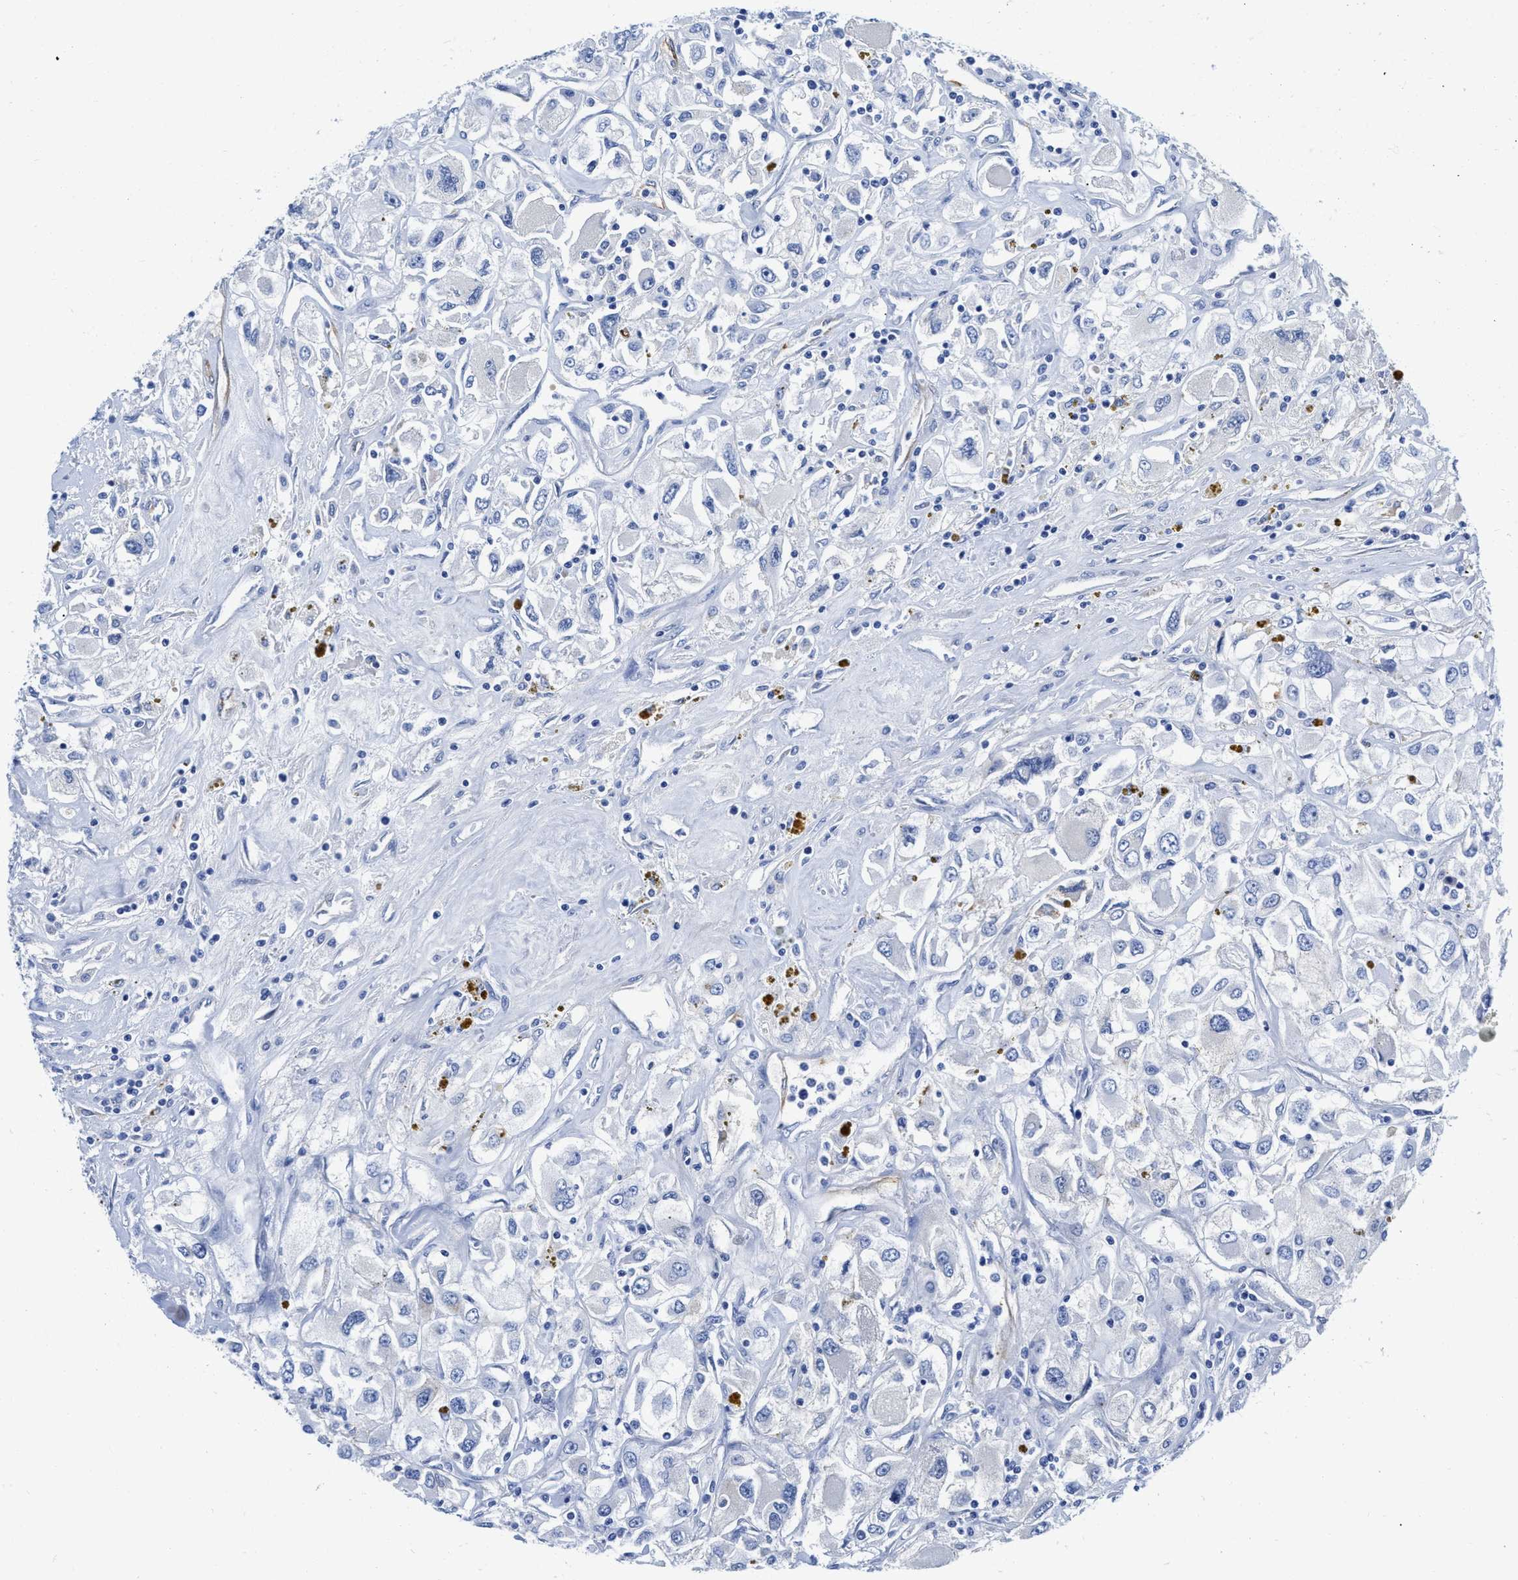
{"staining": {"intensity": "negative", "quantity": "none", "location": "none"}, "tissue": "renal cancer", "cell_type": "Tumor cells", "image_type": "cancer", "snomed": [{"axis": "morphology", "description": "Adenocarcinoma, NOS"}, {"axis": "topography", "description": "Kidney"}], "caption": "IHC image of neoplastic tissue: renal cancer (adenocarcinoma) stained with DAB (3,3'-diaminobenzidine) displays no significant protein staining in tumor cells. Brightfield microscopy of immunohistochemistry stained with DAB (3,3'-diaminobenzidine) (brown) and hematoxylin (blue), captured at high magnification.", "gene": "TVP23B", "patient": {"sex": "female", "age": 52}}